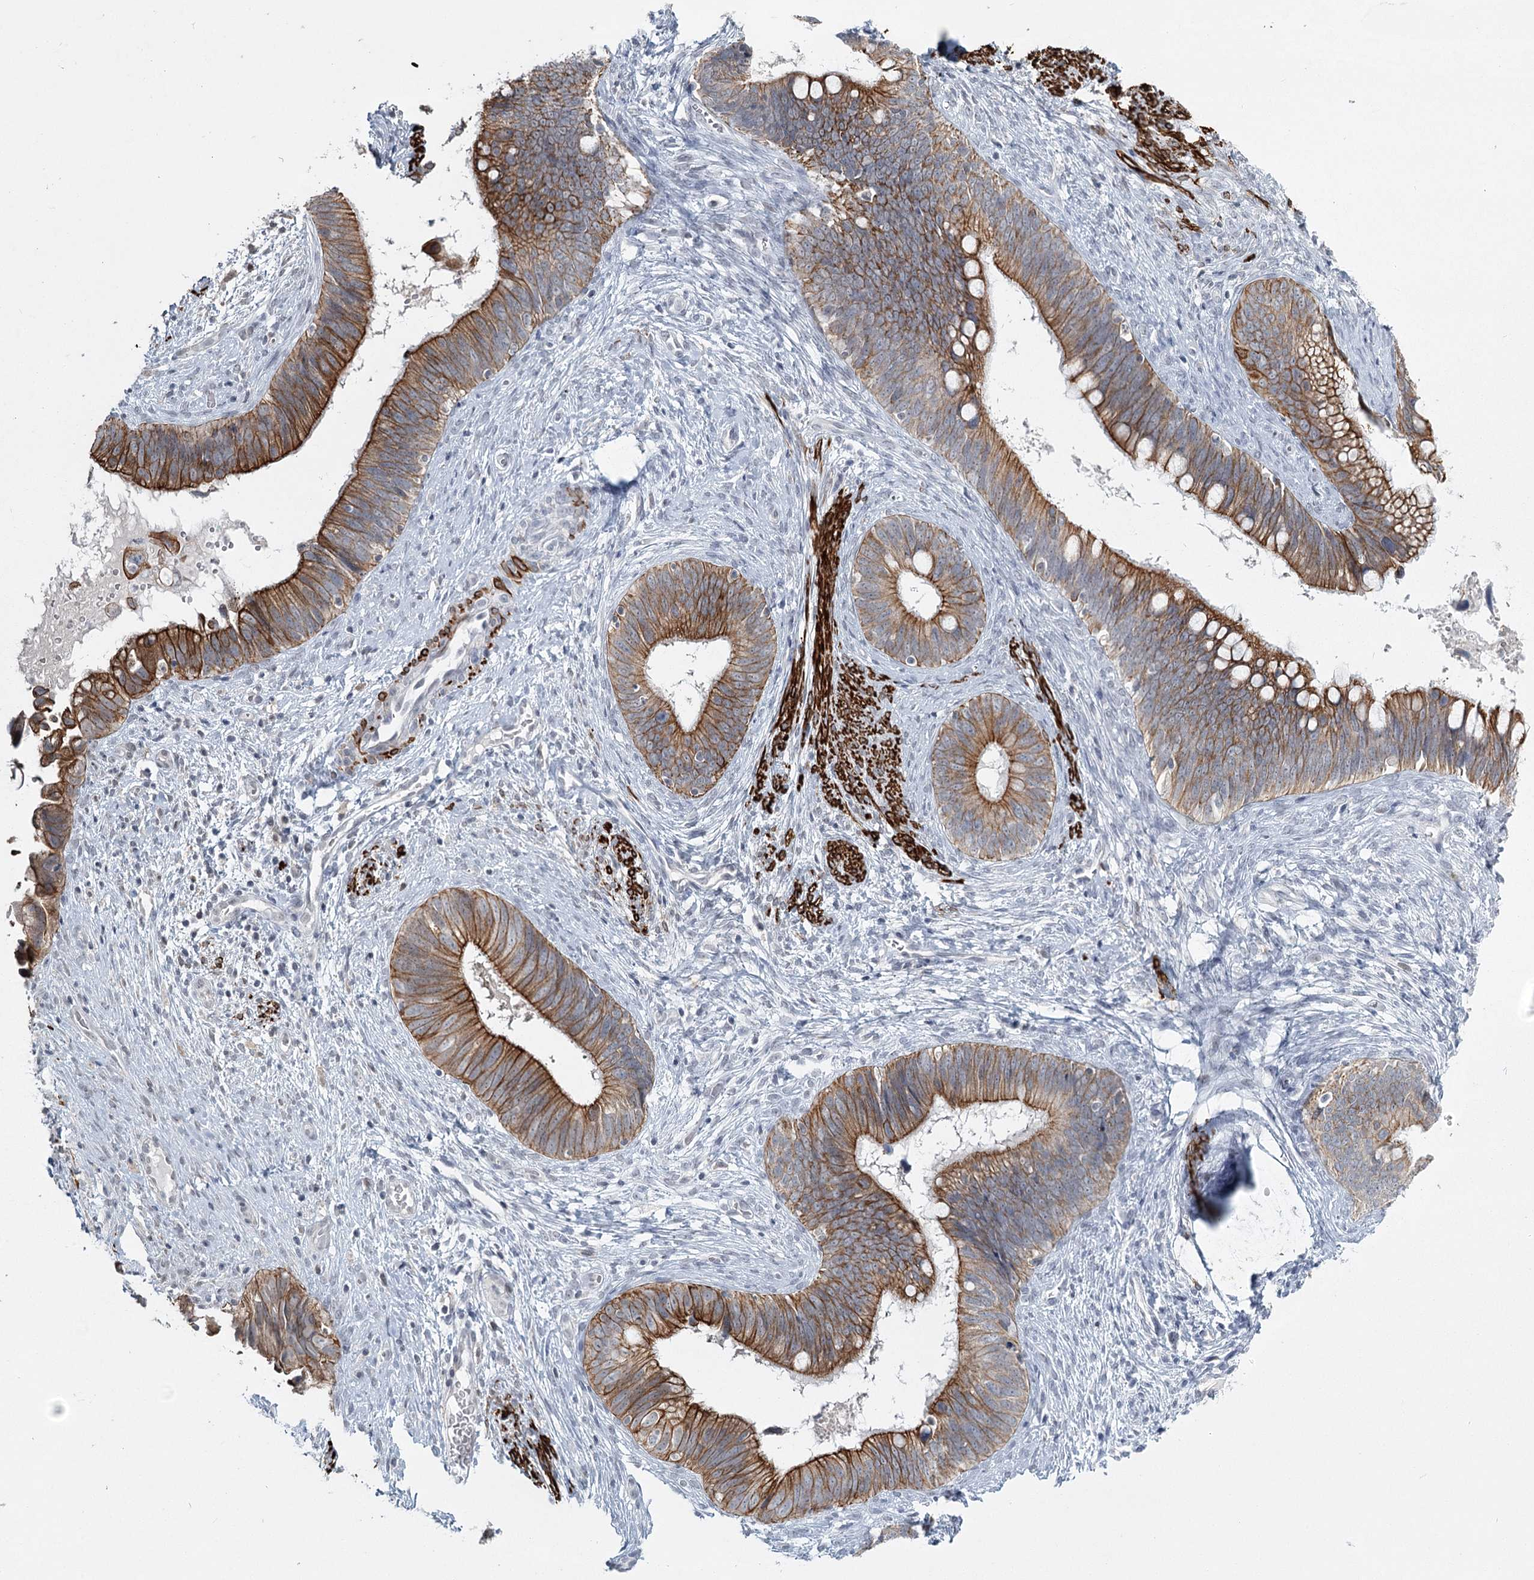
{"staining": {"intensity": "moderate", "quantity": ">75%", "location": "cytoplasmic/membranous"}, "tissue": "cervical cancer", "cell_type": "Tumor cells", "image_type": "cancer", "snomed": [{"axis": "morphology", "description": "Adenocarcinoma, NOS"}, {"axis": "topography", "description": "Cervix"}], "caption": "Cervical cancer (adenocarcinoma) stained with a protein marker demonstrates moderate staining in tumor cells.", "gene": "TMEM70", "patient": {"sex": "female", "age": 42}}